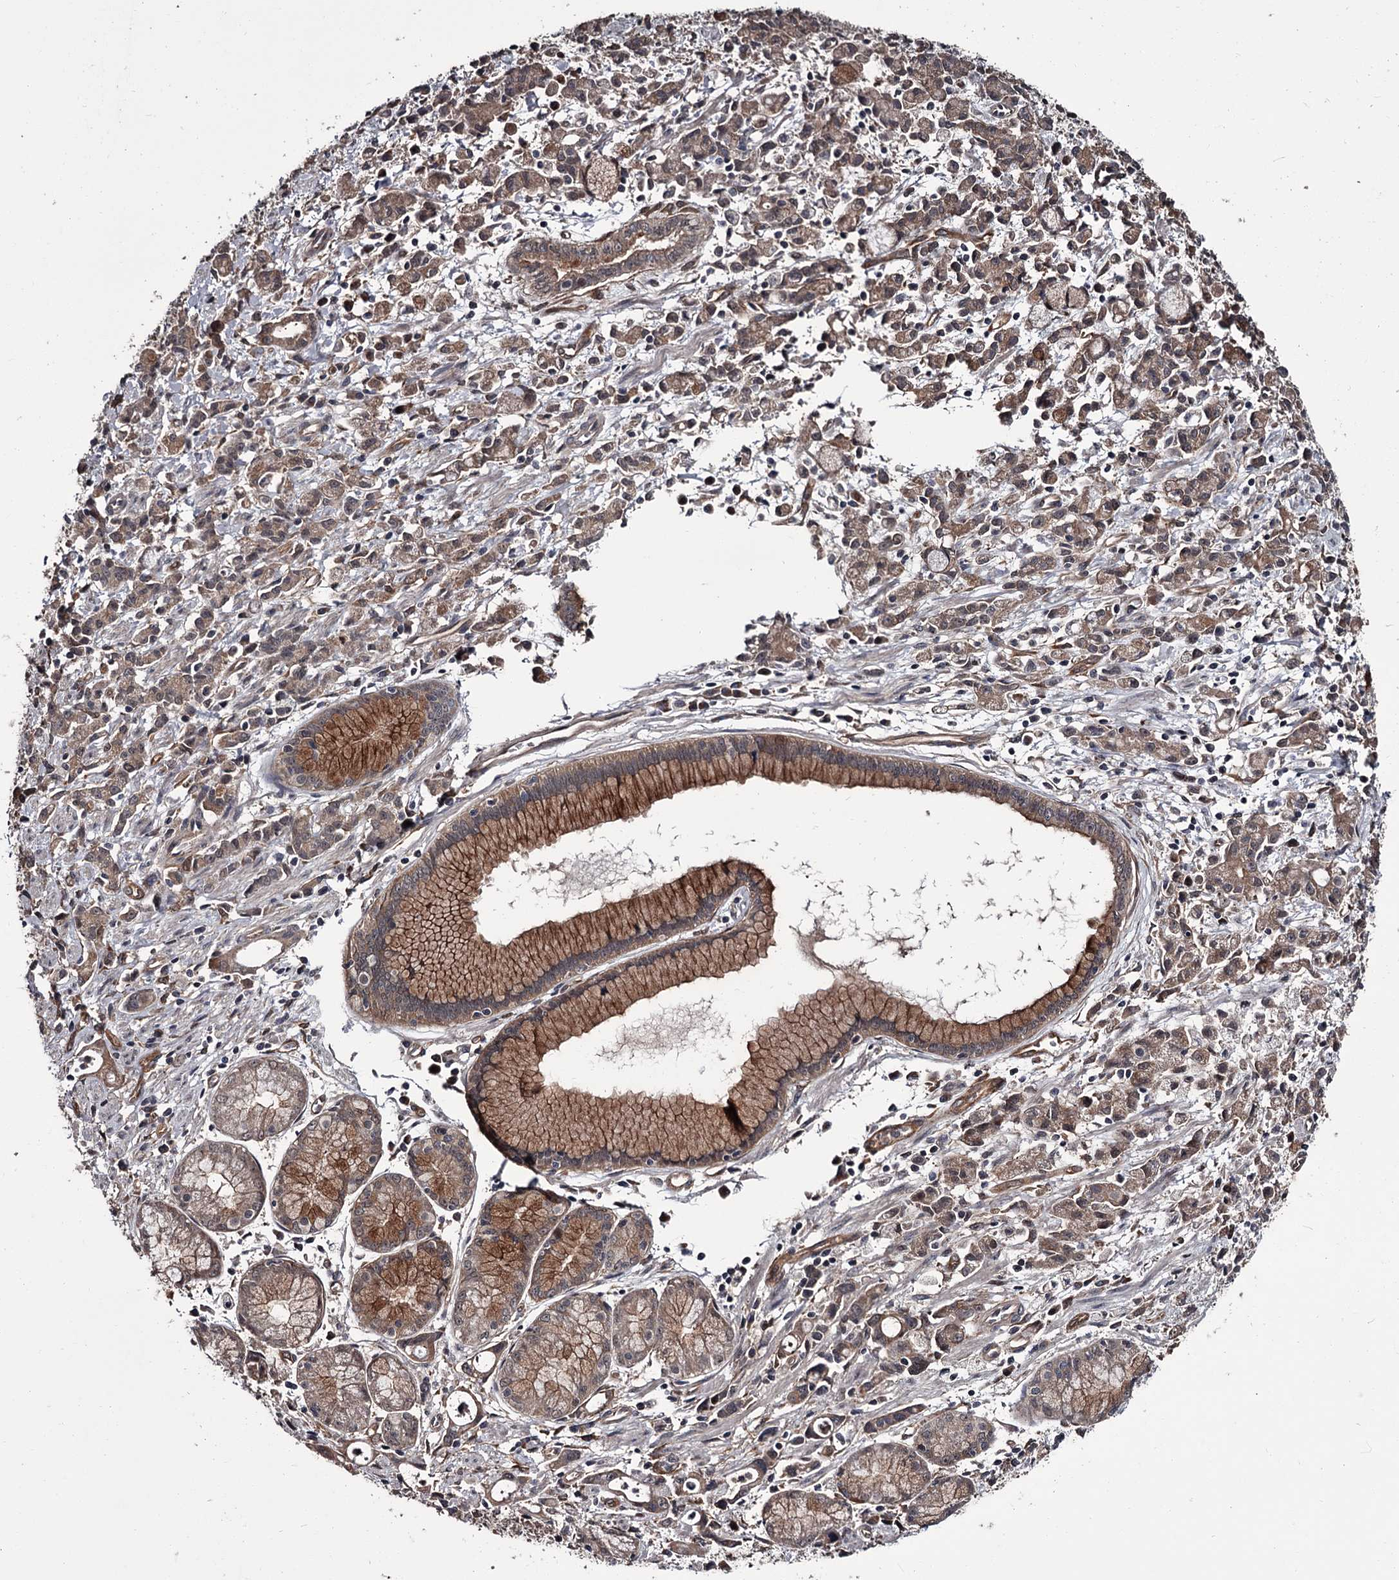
{"staining": {"intensity": "weak", "quantity": ">75%", "location": "cytoplasmic/membranous,nuclear"}, "tissue": "stomach cancer", "cell_type": "Tumor cells", "image_type": "cancer", "snomed": [{"axis": "morphology", "description": "Adenocarcinoma, NOS"}, {"axis": "topography", "description": "Stomach, lower"}], "caption": "Stomach cancer (adenocarcinoma) stained with IHC reveals weak cytoplasmic/membranous and nuclear expression in about >75% of tumor cells. (Brightfield microscopy of DAB IHC at high magnification).", "gene": "CDC42EP2", "patient": {"sex": "female", "age": 43}}